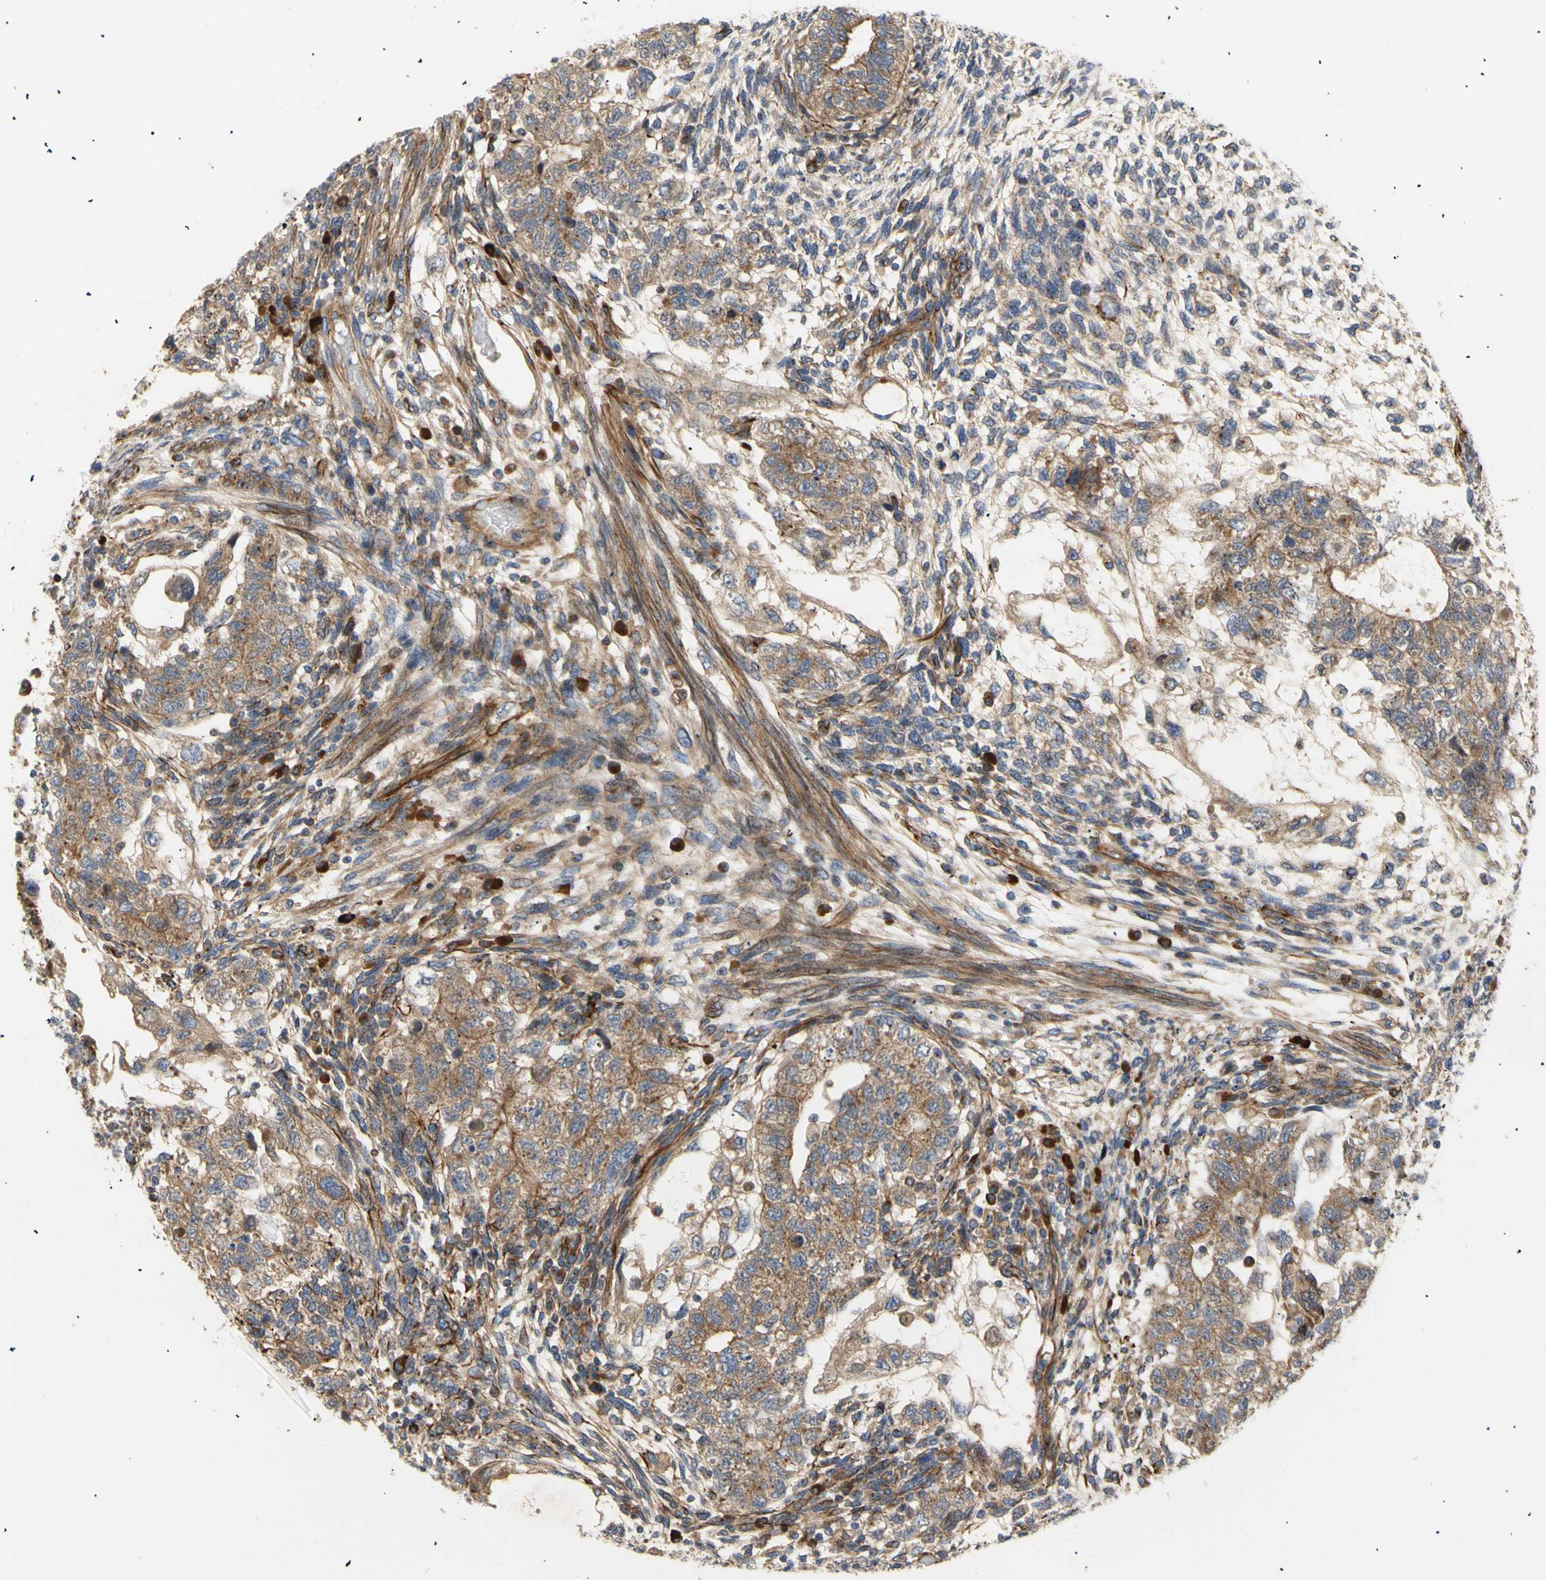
{"staining": {"intensity": "moderate", "quantity": "25%-75%", "location": "cytoplasmic/membranous"}, "tissue": "testis cancer", "cell_type": "Tumor cells", "image_type": "cancer", "snomed": [{"axis": "morphology", "description": "Normal tissue, NOS"}, {"axis": "morphology", "description": "Carcinoma, Embryonal, NOS"}, {"axis": "topography", "description": "Testis"}], "caption": "Protein staining of embryonal carcinoma (testis) tissue exhibits moderate cytoplasmic/membranous expression in about 25%-75% of tumor cells.", "gene": "TUBG2", "patient": {"sex": "male", "age": 36}}